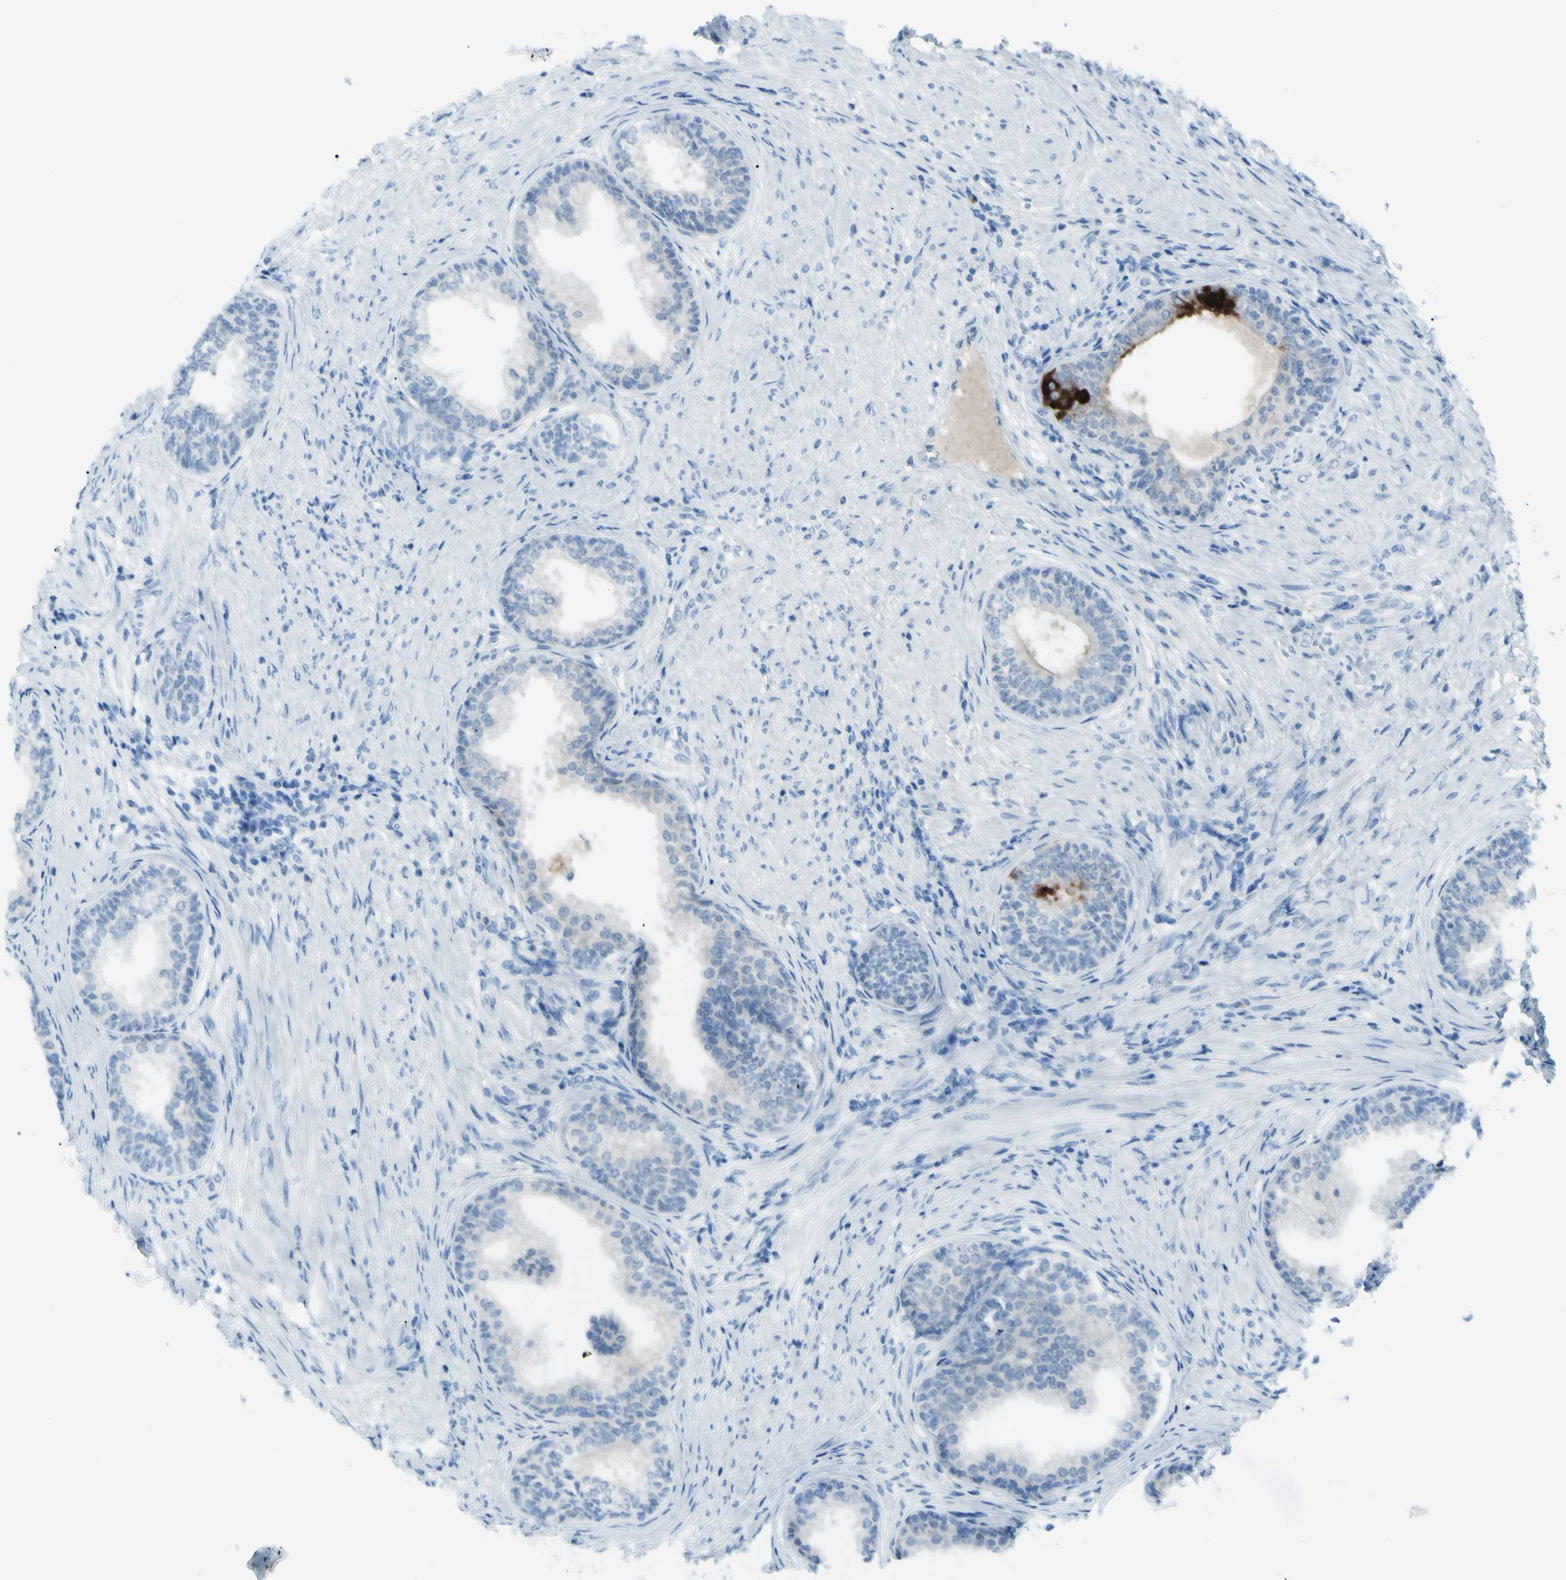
{"staining": {"intensity": "strong", "quantity": "<25%", "location": "nuclear"}, "tissue": "prostate", "cell_type": "Glandular cells", "image_type": "normal", "snomed": [{"axis": "morphology", "description": "Normal tissue, NOS"}, {"axis": "topography", "description": "Prostate"}], "caption": "Immunohistochemical staining of normal human prostate reveals medium levels of strong nuclear staining in approximately <25% of glandular cells. (DAB (3,3'-diaminobenzidine) IHC with brightfield microscopy, high magnification).", "gene": "AFP", "patient": {"sex": "male", "age": 76}}